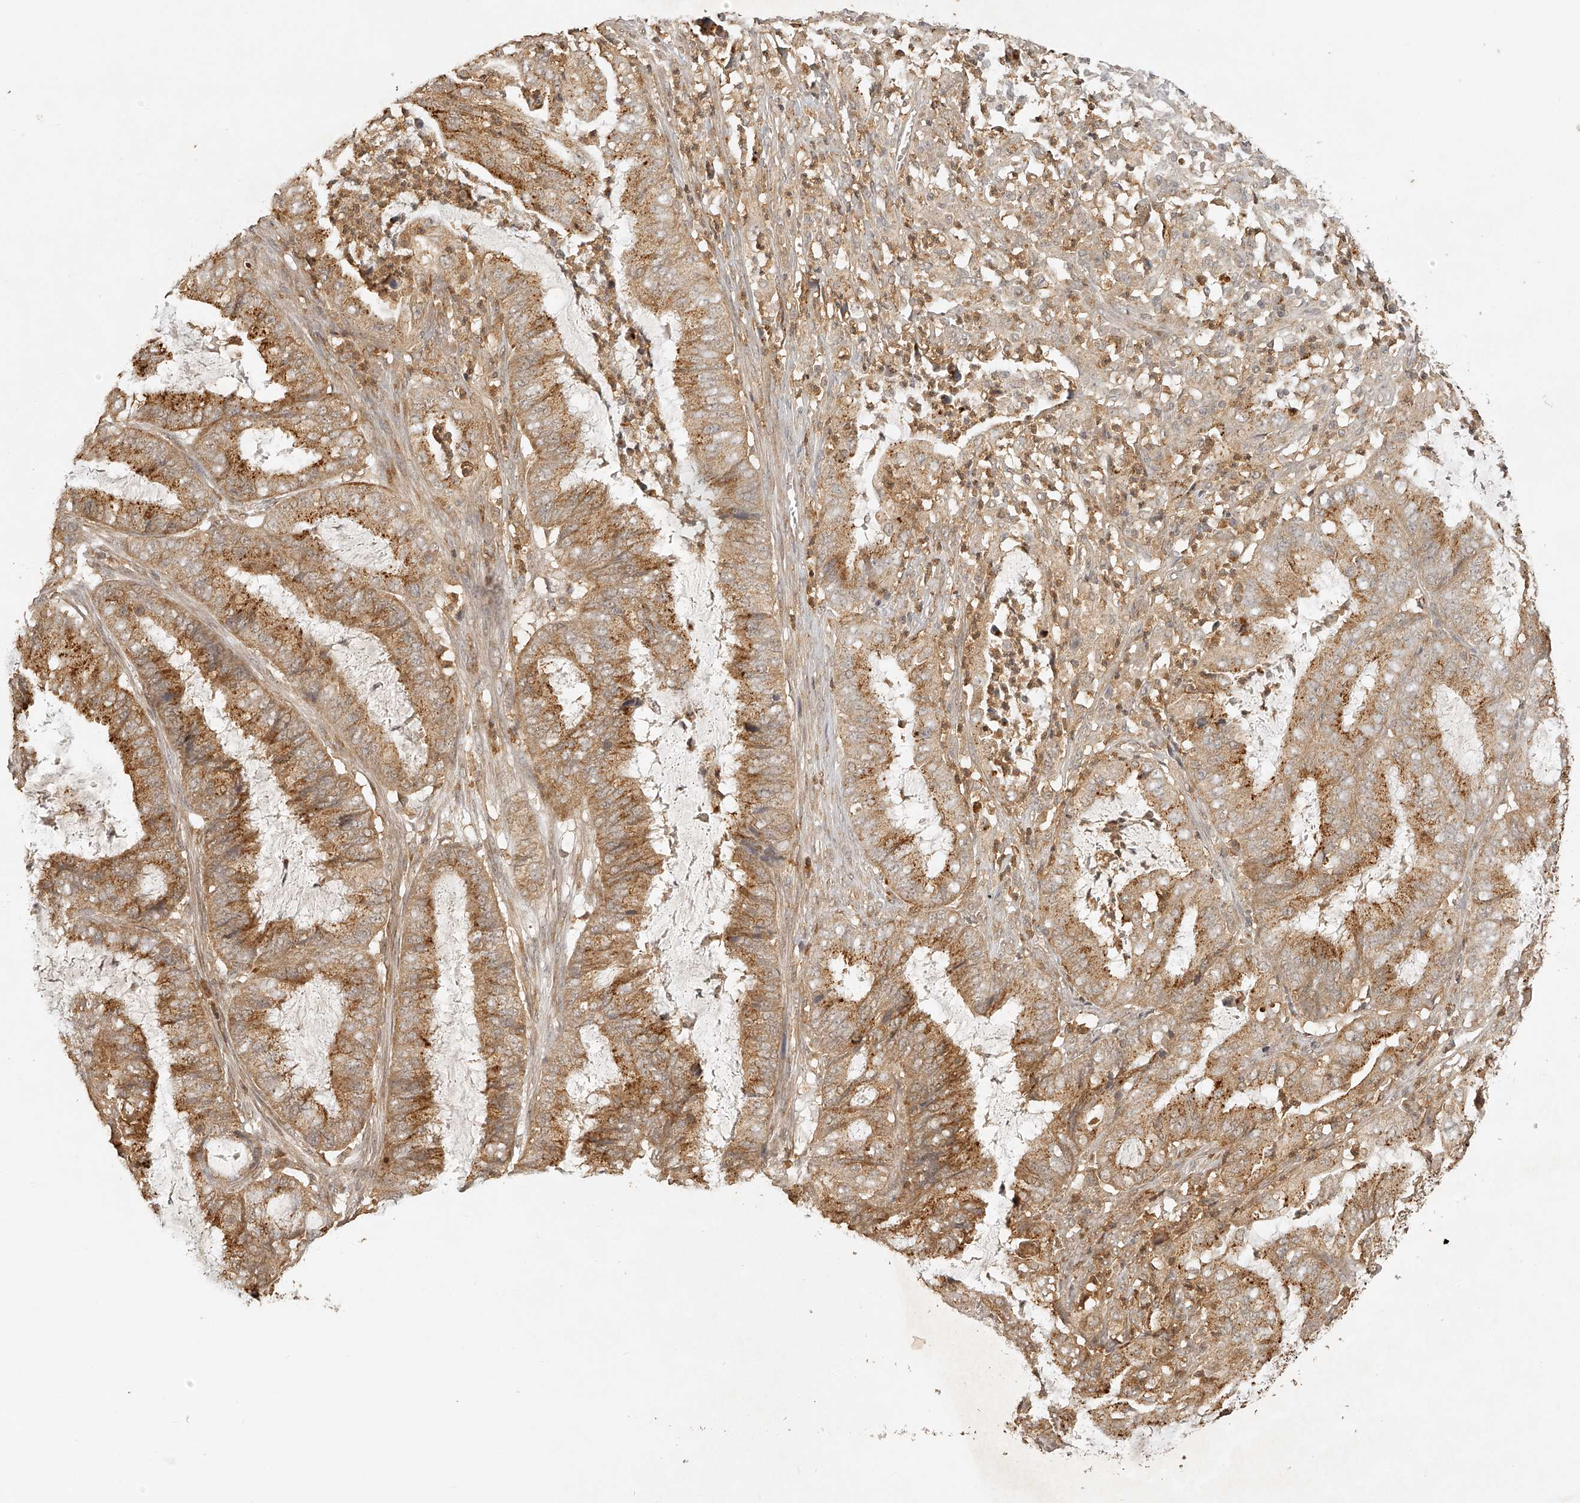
{"staining": {"intensity": "moderate", "quantity": ">75%", "location": "cytoplasmic/membranous"}, "tissue": "endometrial cancer", "cell_type": "Tumor cells", "image_type": "cancer", "snomed": [{"axis": "morphology", "description": "Adenocarcinoma, NOS"}, {"axis": "topography", "description": "Endometrium"}], "caption": "Endometrial cancer stained with IHC exhibits moderate cytoplasmic/membranous positivity in approximately >75% of tumor cells. Immunohistochemistry stains the protein of interest in brown and the nuclei are stained blue.", "gene": "BCL2L11", "patient": {"sex": "female", "age": 49}}